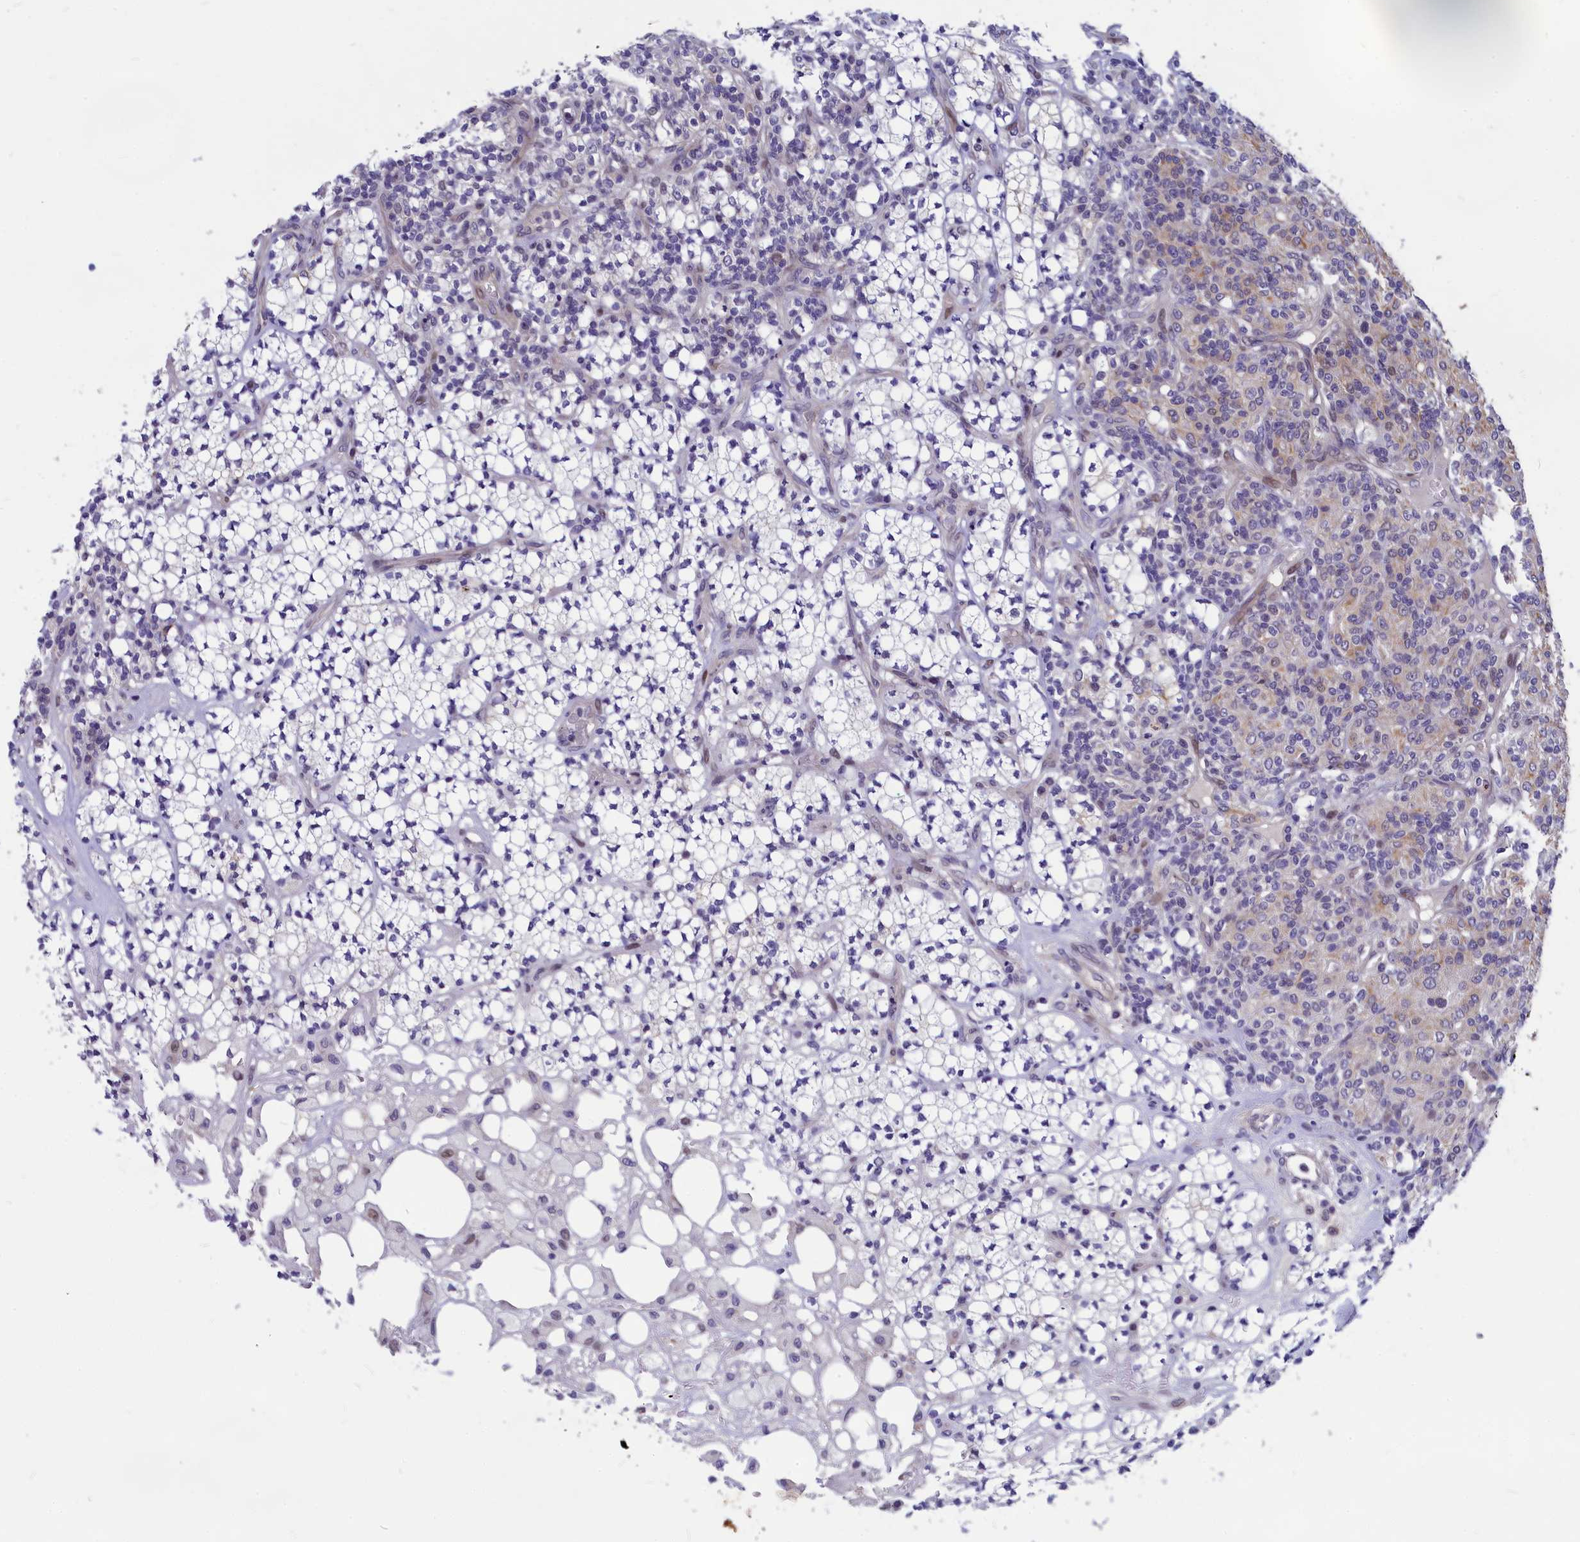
{"staining": {"intensity": "negative", "quantity": "none", "location": "none"}, "tissue": "renal cancer", "cell_type": "Tumor cells", "image_type": "cancer", "snomed": [{"axis": "morphology", "description": "Adenocarcinoma, NOS"}, {"axis": "topography", "description": "Kidney"}], "caption": "The IHC micrograph has no significant positivity in tumor cells of adenocarcinoma (renal) tissue.", "gene": "ANKRD34B", "patient": {"sex": "male", "age": 77}}